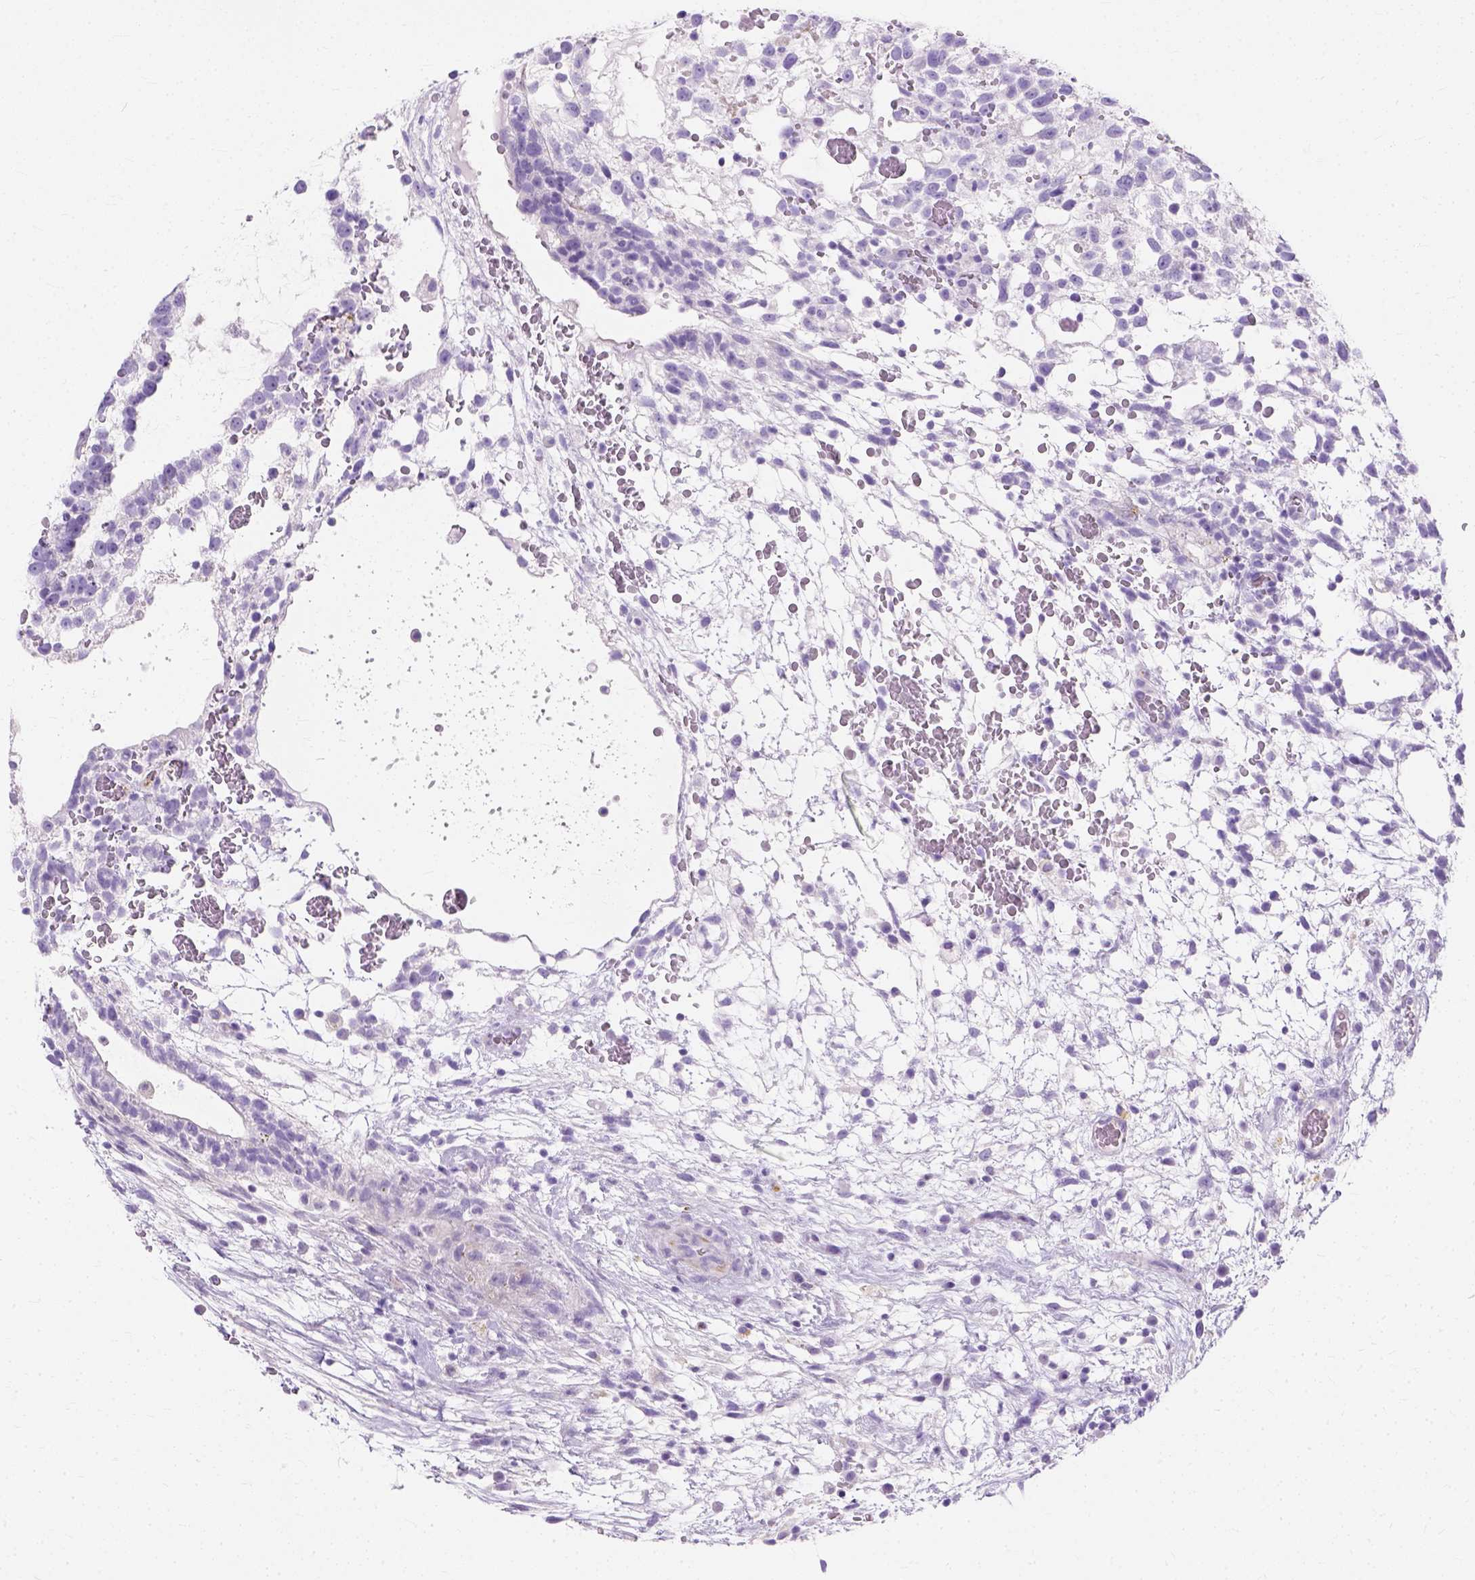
{"staining": {"intensity": "negative", "quantity": "none", "location": "none"}, "tissue": "testis cancer", "cell_type": "Tumor cells", "image_type": "cancer", "snomed": [{"axis": "morphology", "description": "Normal tissue, NOS"}, {"axis": "morphology", "description": "Carcinoma, Embryonal, NOS"}, {"axis": "topography", "description": "Testis"}], "caption": "DAB immunohistochemical staining of human testis cancer demonstrates no significant expression in tumor cells.", "gene": "MYH15", "patient": {"sex": "male", "age": 32}}